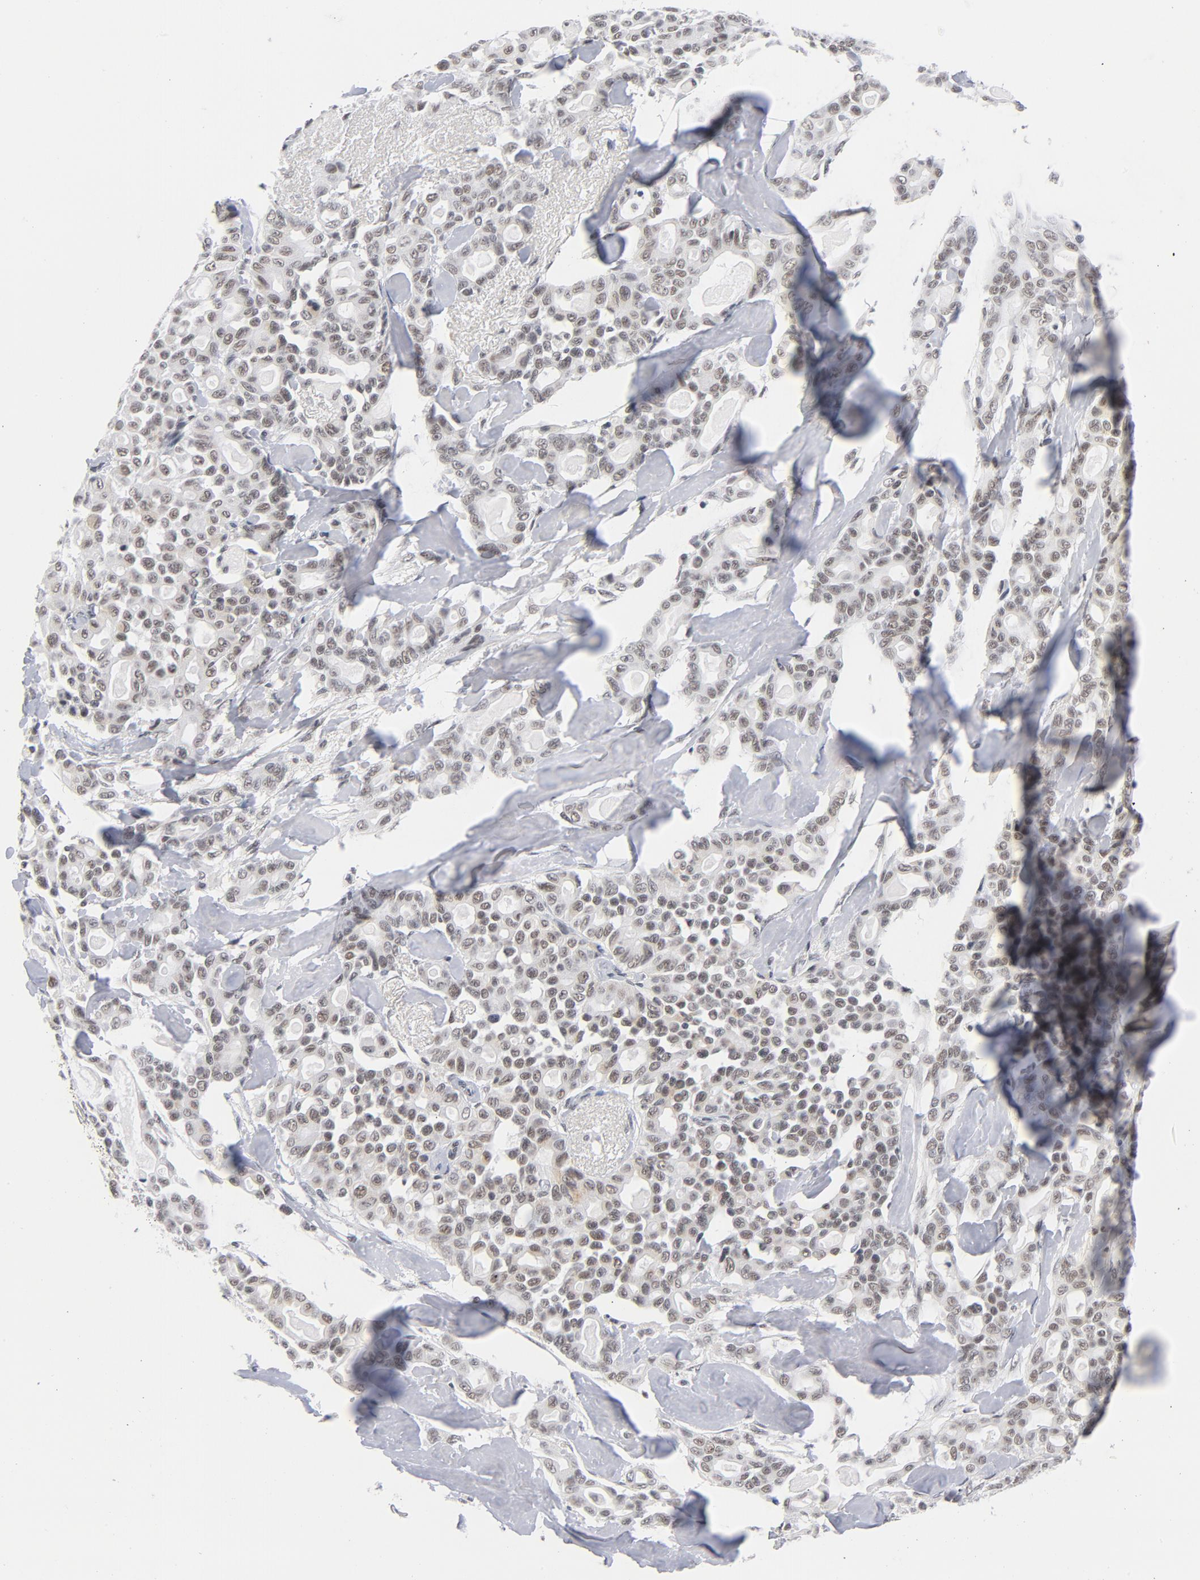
{"staining": {"intensity": "weak", "quantity": "25%-75%", "location": "cytoplasmic/membranous,nuclear"}, "tissue": "pancreatic cancer", "cell_type": "Tumor cells", "image_type": "cancer", "snomed": [{"axis": "morphology", "description": "Adenocarcinoma, NOS"}, {"axis": "topography", "description": "Pancreas"}], "caption": "Immunohistochemical staining of pancreatic cancer (adenocarcinoma) displays low levels of weak cytoplasmic/membranous and nuclear staining in about 25%-75% of tumor cells.", "gene": "BAP1", "patient": {"sex": "male", "age": 63}}